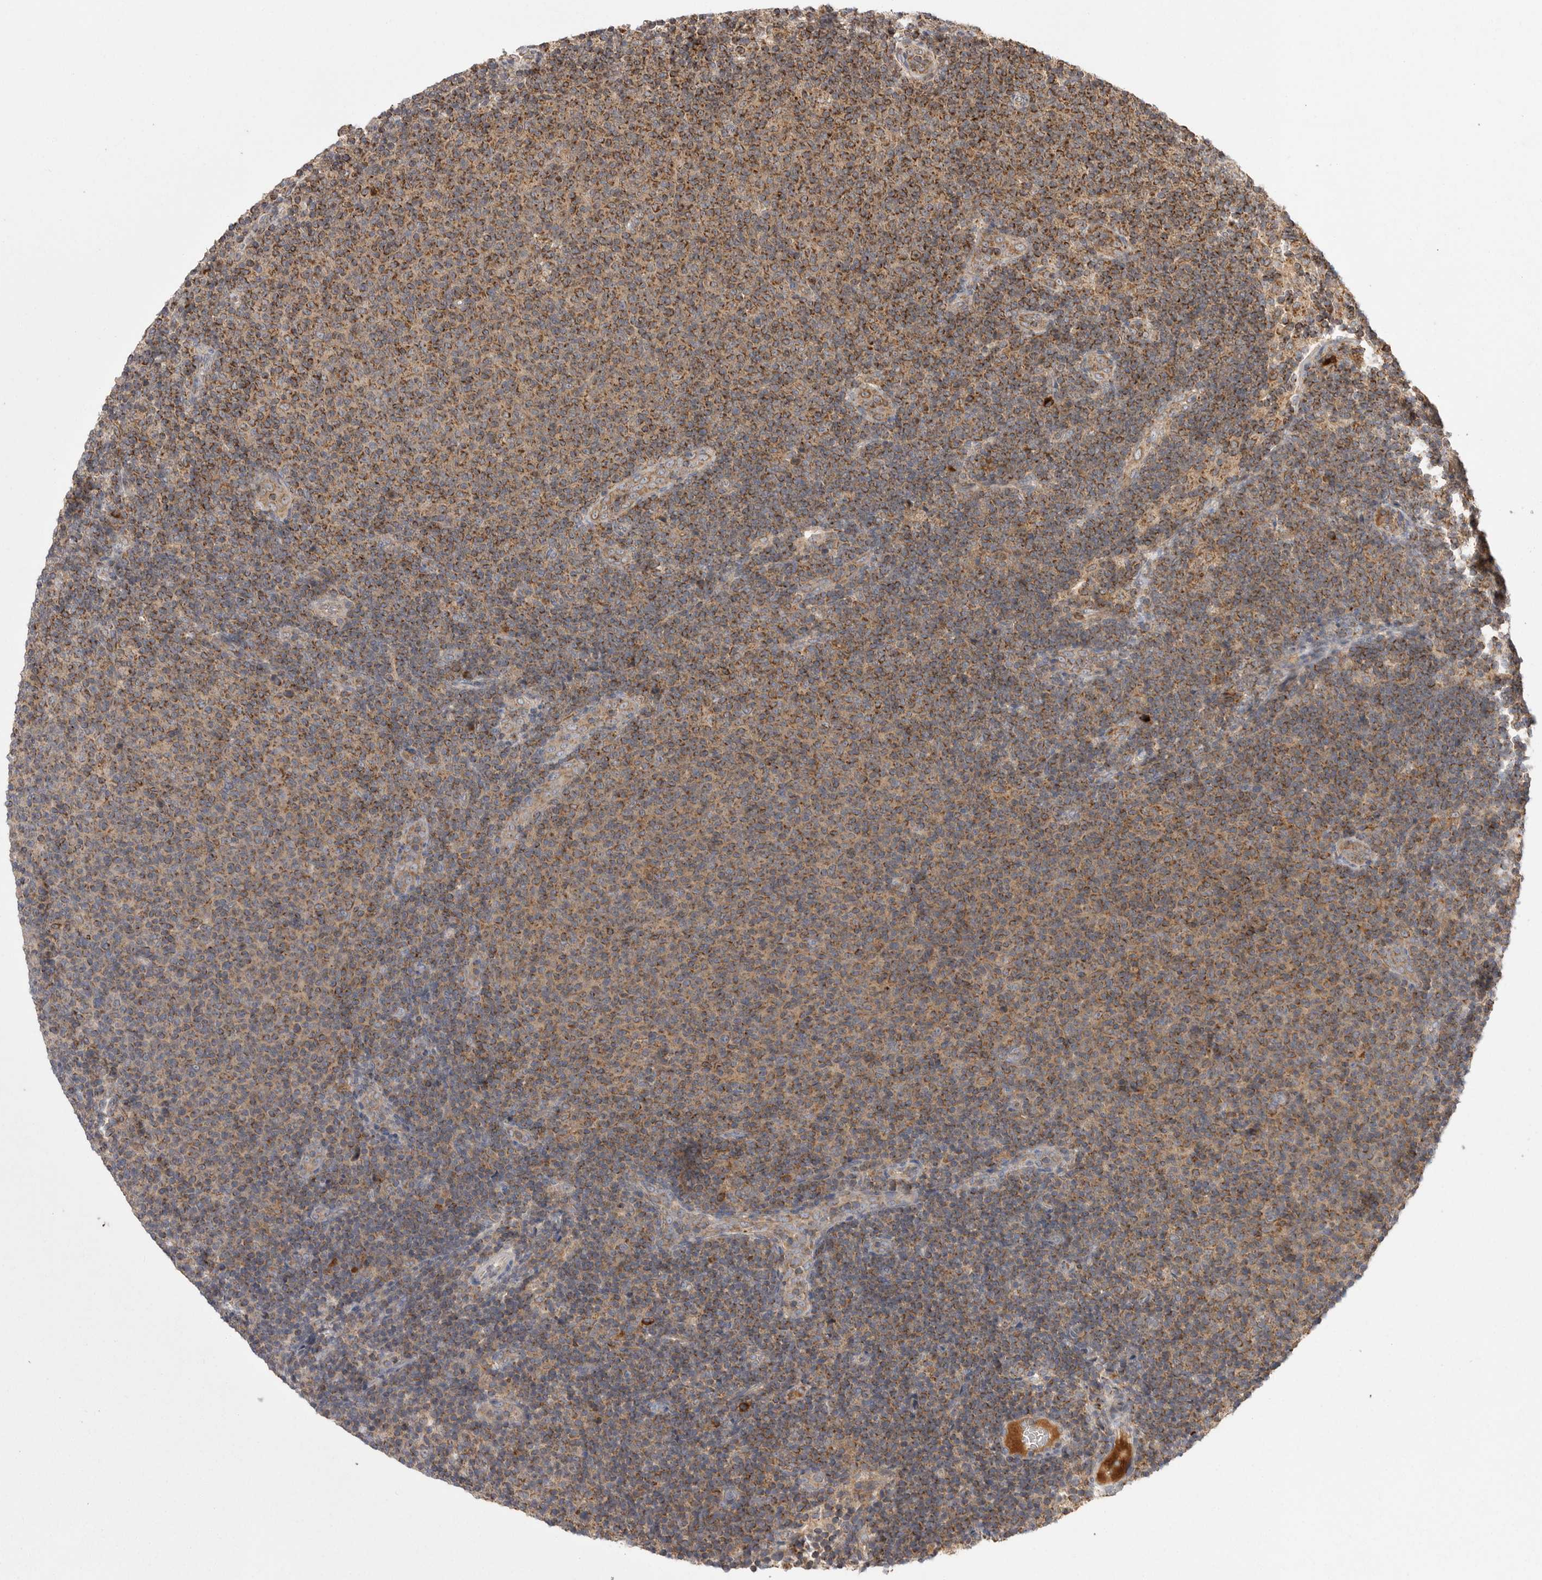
{"staining": {"intensity": "moderate", "quantity": ">75%", "location": "cytoplasmic/membranous"}, "tissue": "lymphoma", "cell_type": "Tumor cells", "image_type": "cancer", "snomed": [{"axis": "morphology", "description": "Malignant lymphoma, non-Hodgkin's type, Low grade"}, {"axis": "topography", "description": "Lymph node"}], "caption": "Immunohistochemical staining of lymphoma exhibits medium levels of moderate cytoplasmic/membranous expression in about >75% of tumor cells. Nuclei are stained in blue.", "gene": "KYAT3", "patient": {"sex": "male", "age": 66}}